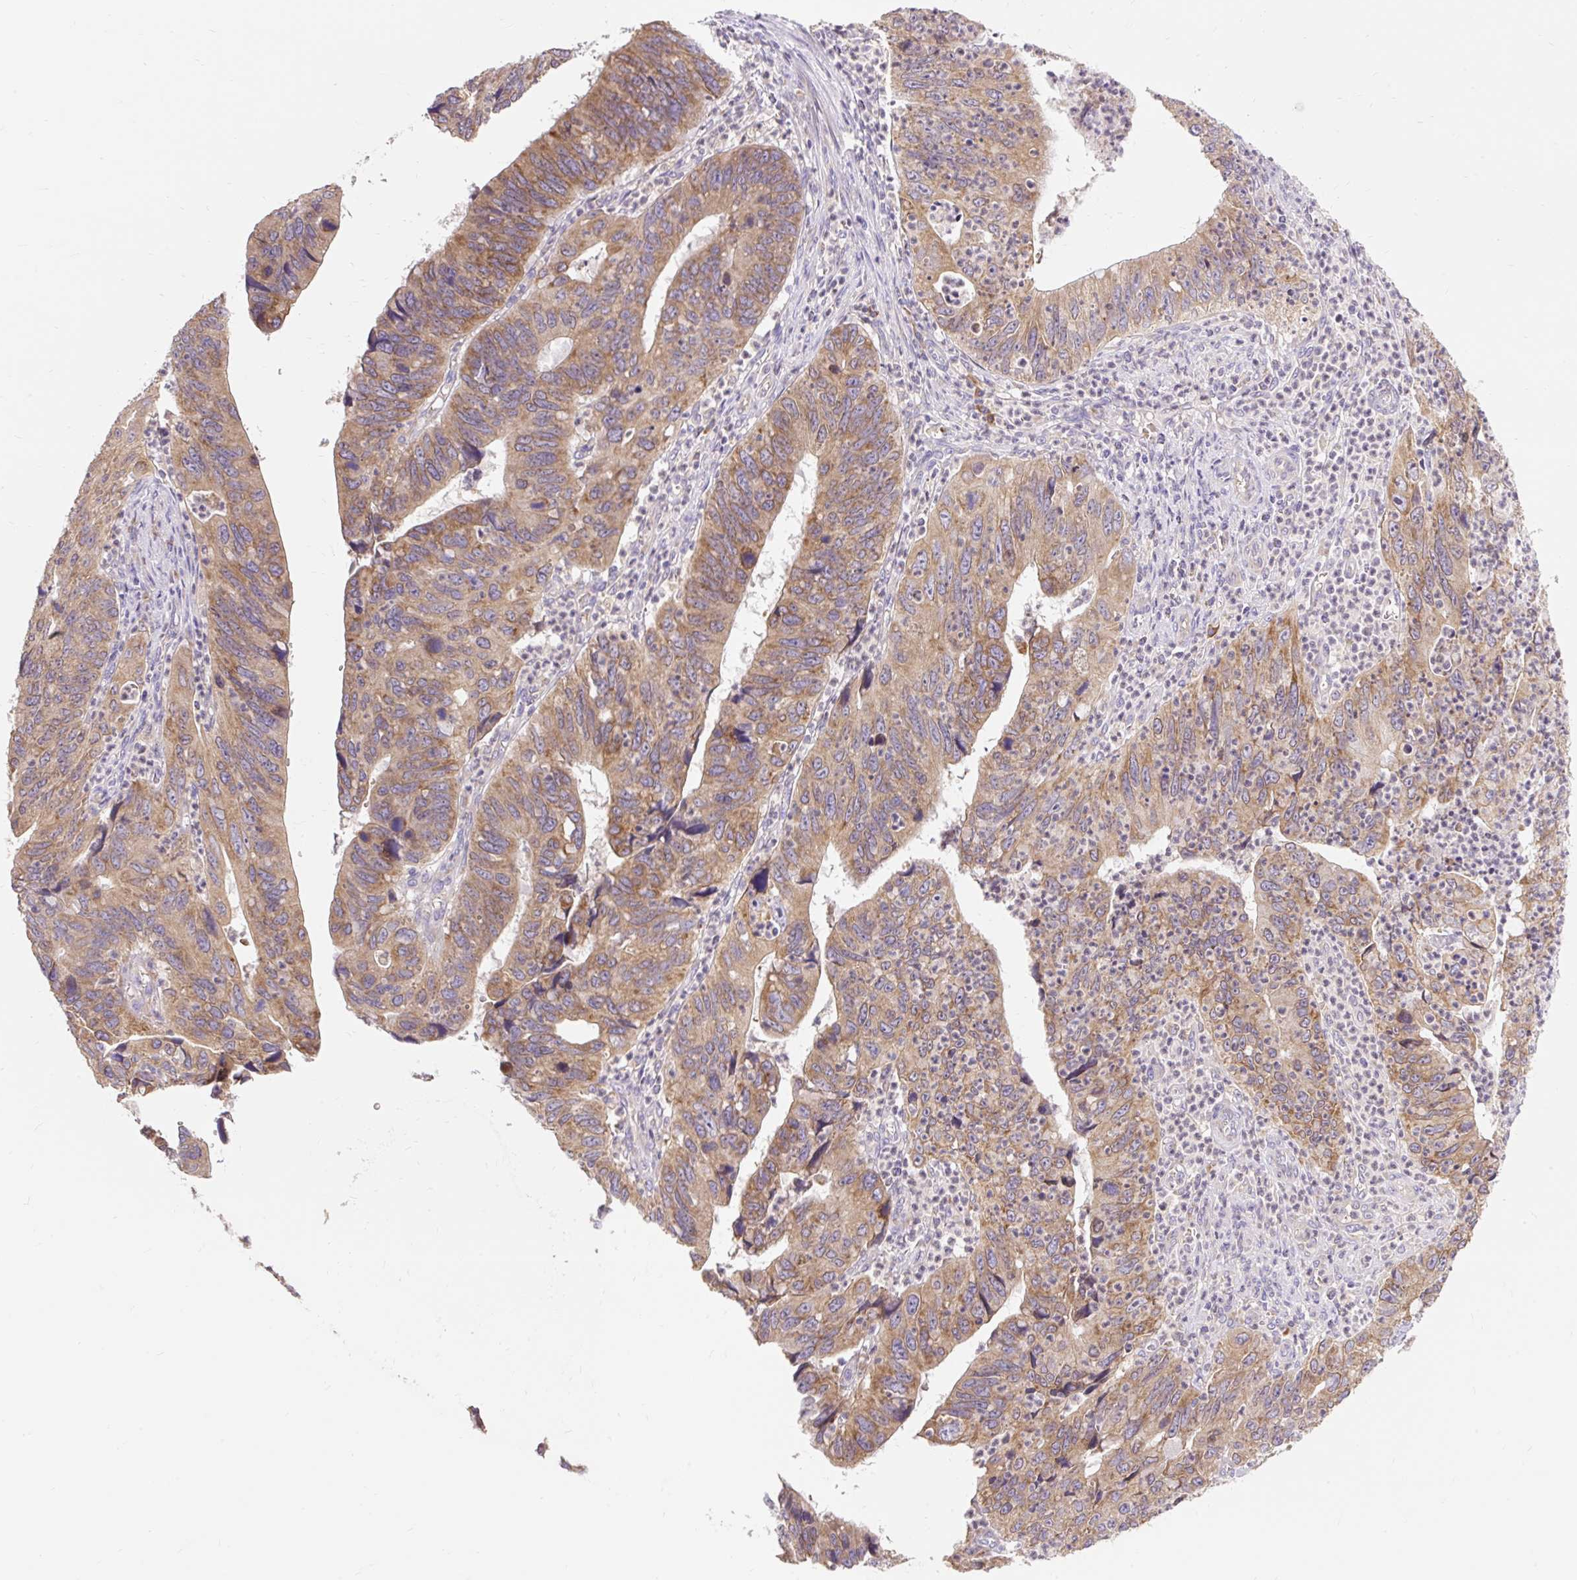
{"staining": {"intensity": "moderate", "quantity": ">75%", "location": "cytoplasmic/membranous"}, "tissue": "stomach cancer", "cell_type": "Tumor cells", "image_type": "cancer", "snomed": [{"axis": "morphology", "description": "Adenocarcinoma, NOS"}, {"axis": "topography", "description": "Stomach"}], "caption": "Protein staining exhibits moderate cytoplasmic/membranous positivity in about >75% of tumor cells in stomach adenocarcinoma. Ihc stains the protein of interest in brown and the nuclei are stained blue.", "gene": "SEC63", "patient": {"sex": "male", "age": 59}}